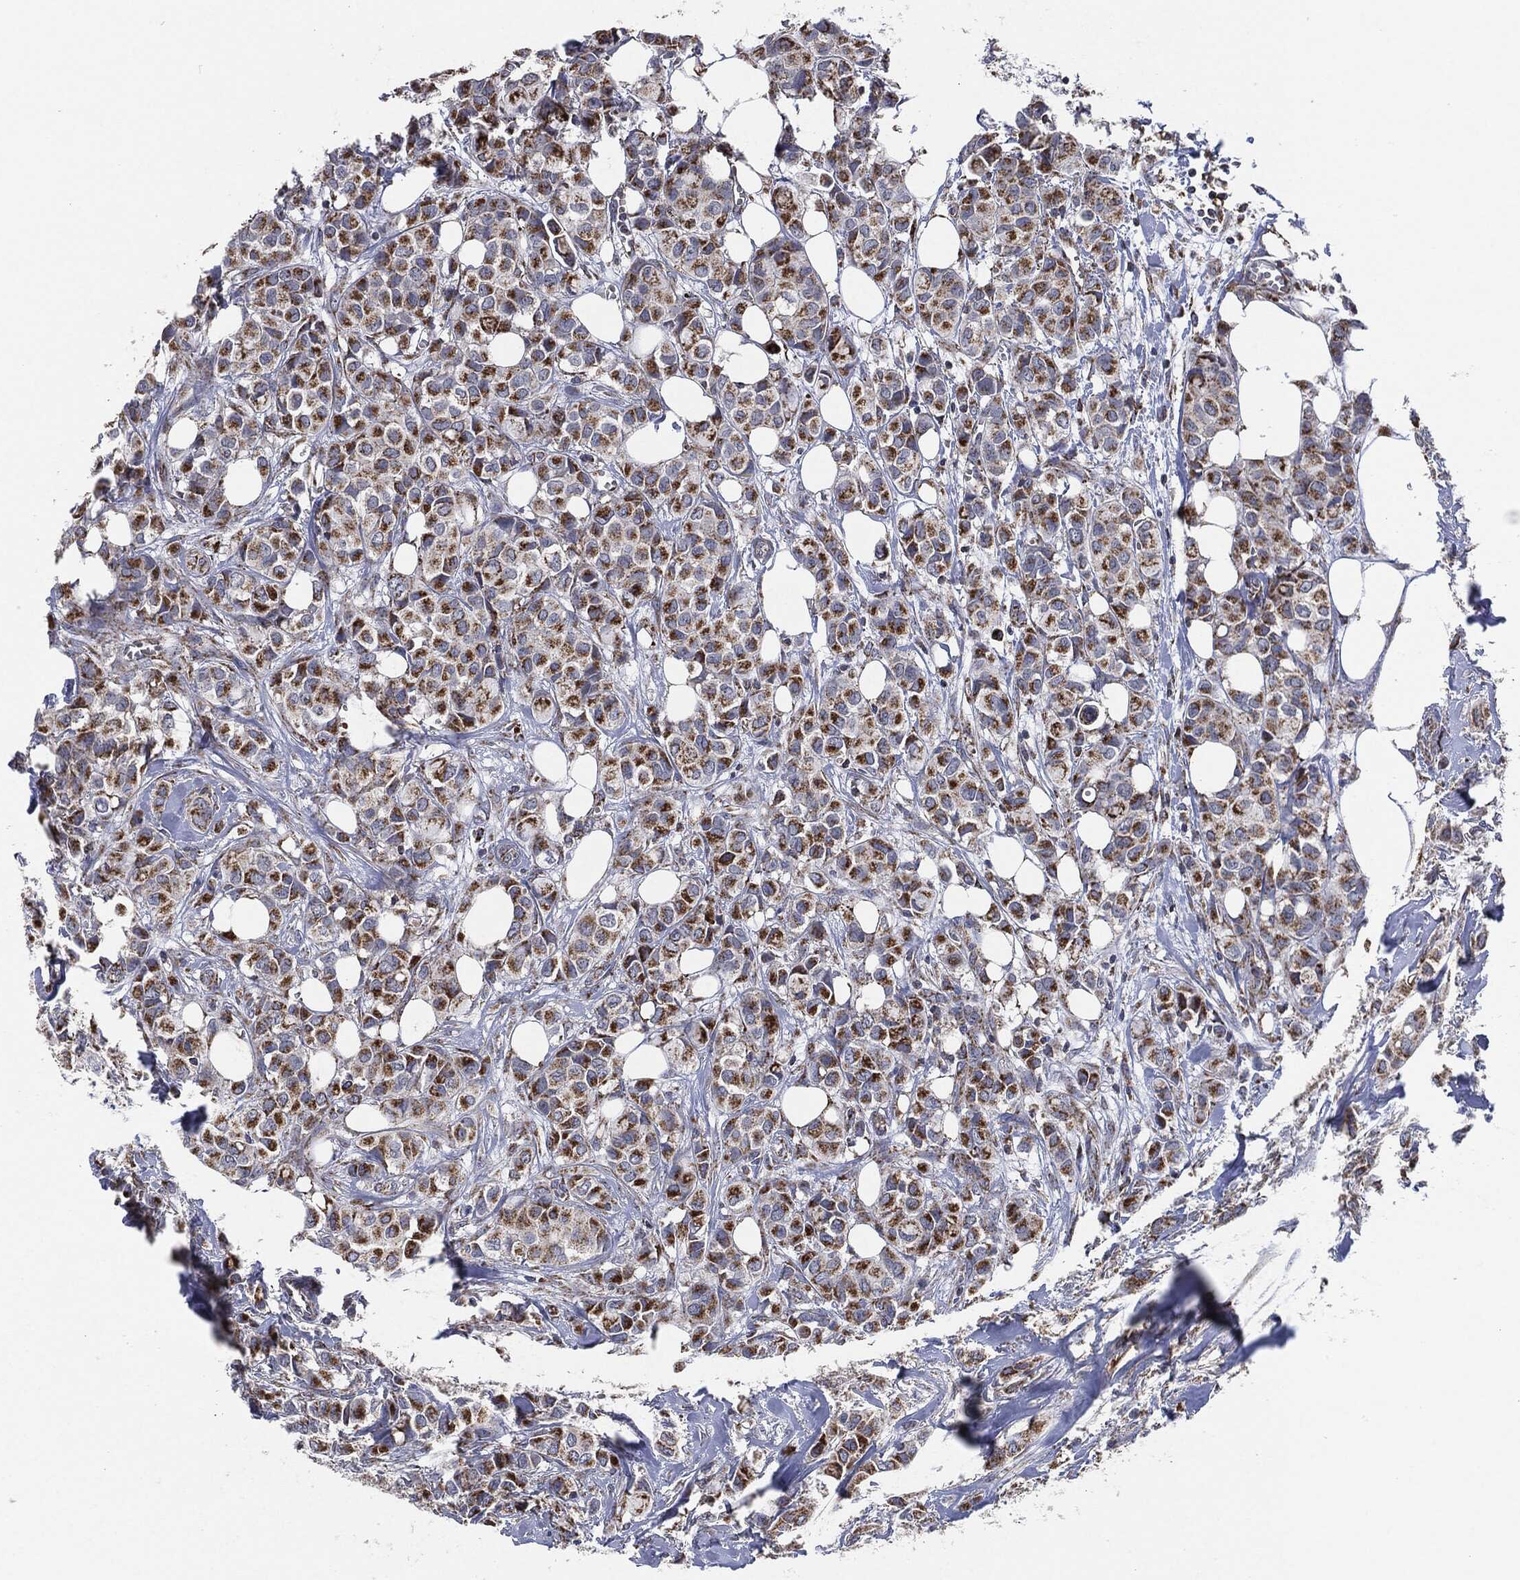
{"staining": {"intensity": "strong", "quantity": ">75%", "location": "cytoplasmic/membranous"}, "tissue": "breast cancer", "cell_type": "Tumor cells", "image_type": "cancer", "snomed": [{"axis": "morphology", "description": "Duct carcinoma"}, {"axis": "topography", "description": "Breast"}], "caption": "An immunohistochemistry histopathology image of tumor tissue is shown. Protein staining in brown shows strong cytoplasmic/membranous positivity in breast cancer within tumor cells.", "gene": "NDUFV2", "patient": {"sex": "female", "age": 85}}